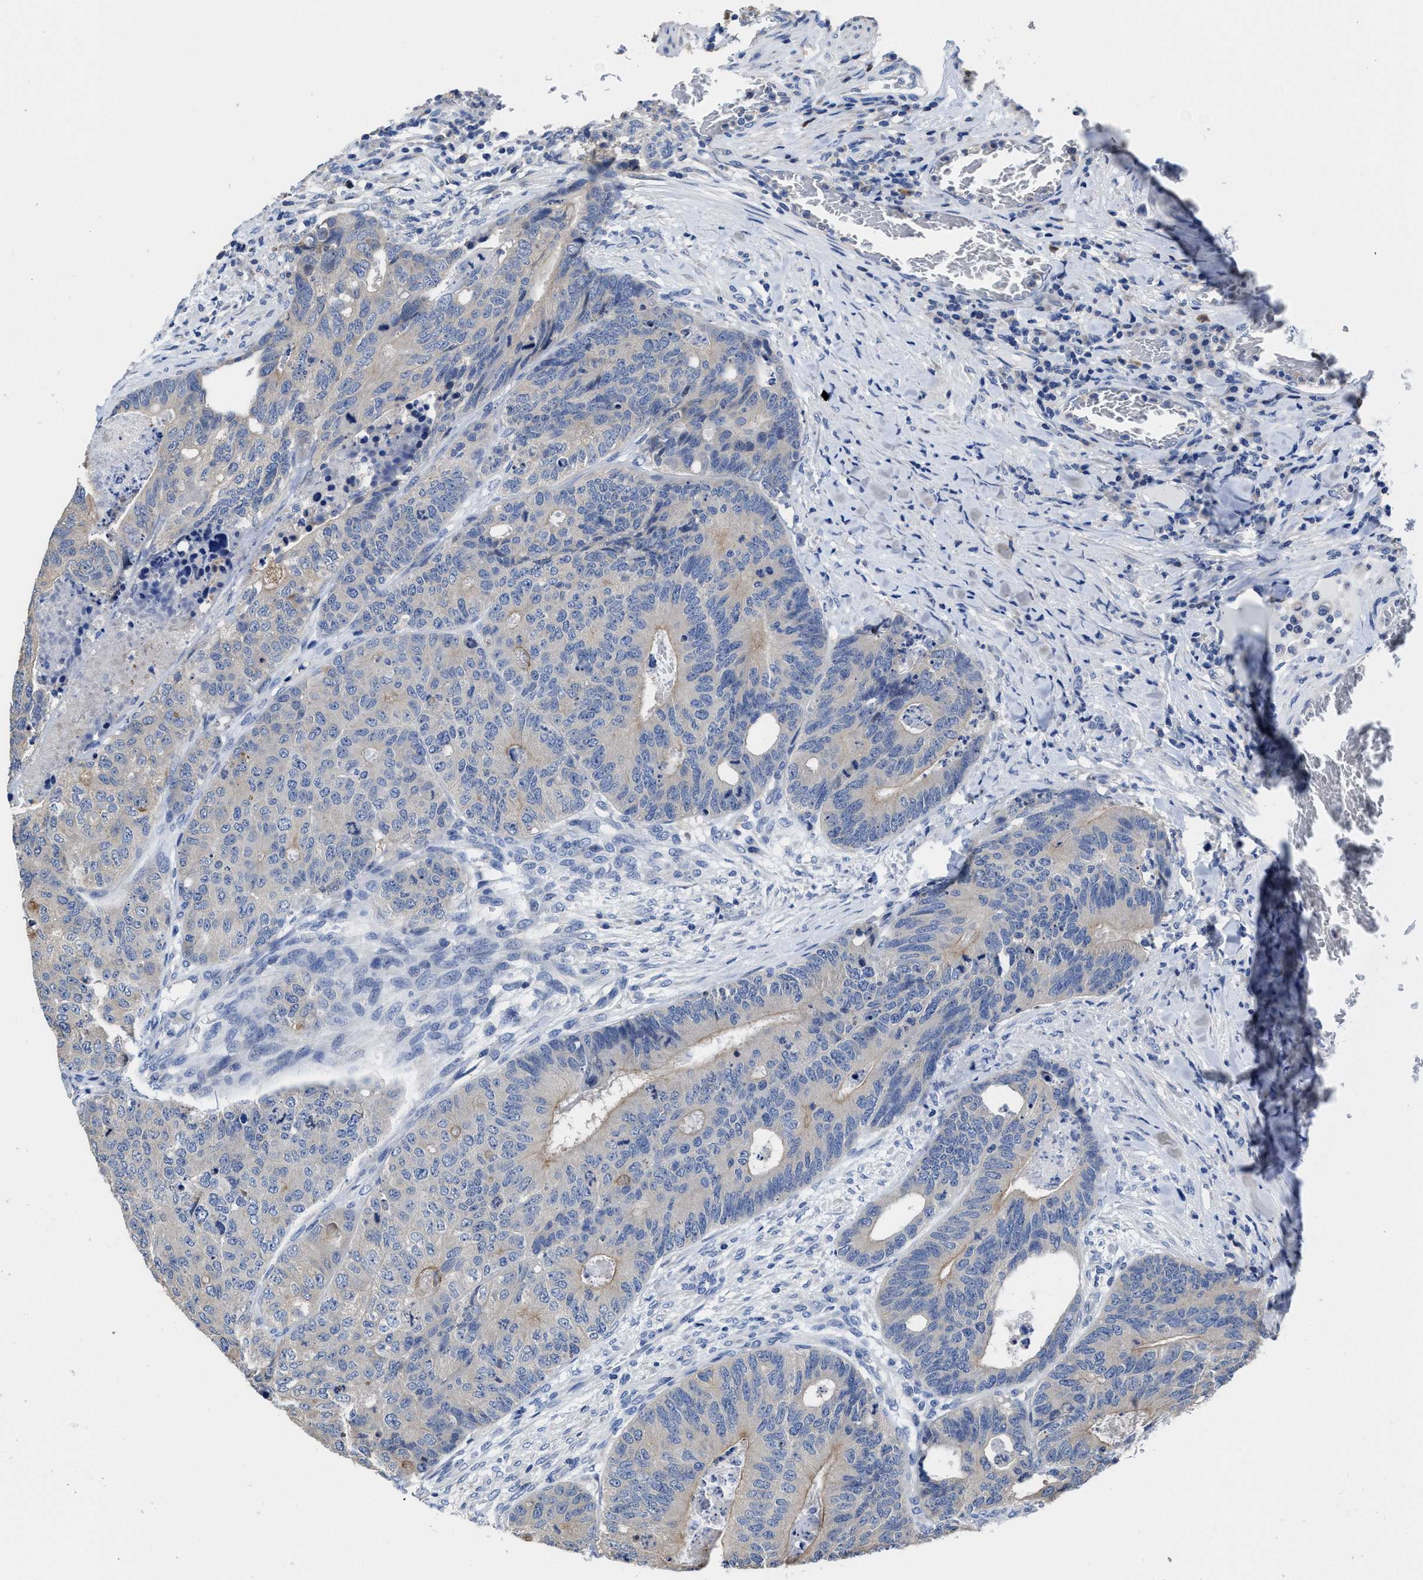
{"staining": {"intensity": "weak", "quantity": "<25%", "location": "cytoplasmic/membranous"}, "tissue": "colorectal cancer", "cell_type": "Tumor cells", "image_type": "cancer", "snomed": [{"axis": "morphology", "description": "Adenocarcinoma, NOS"}, {"axis": "topography", "description": "Colon"}], "caption": "Tumor cells show no significant protein expression in colorectal cancer.", "gene": "HOOK1", "patient": {"sex": "female", "age": 67}}